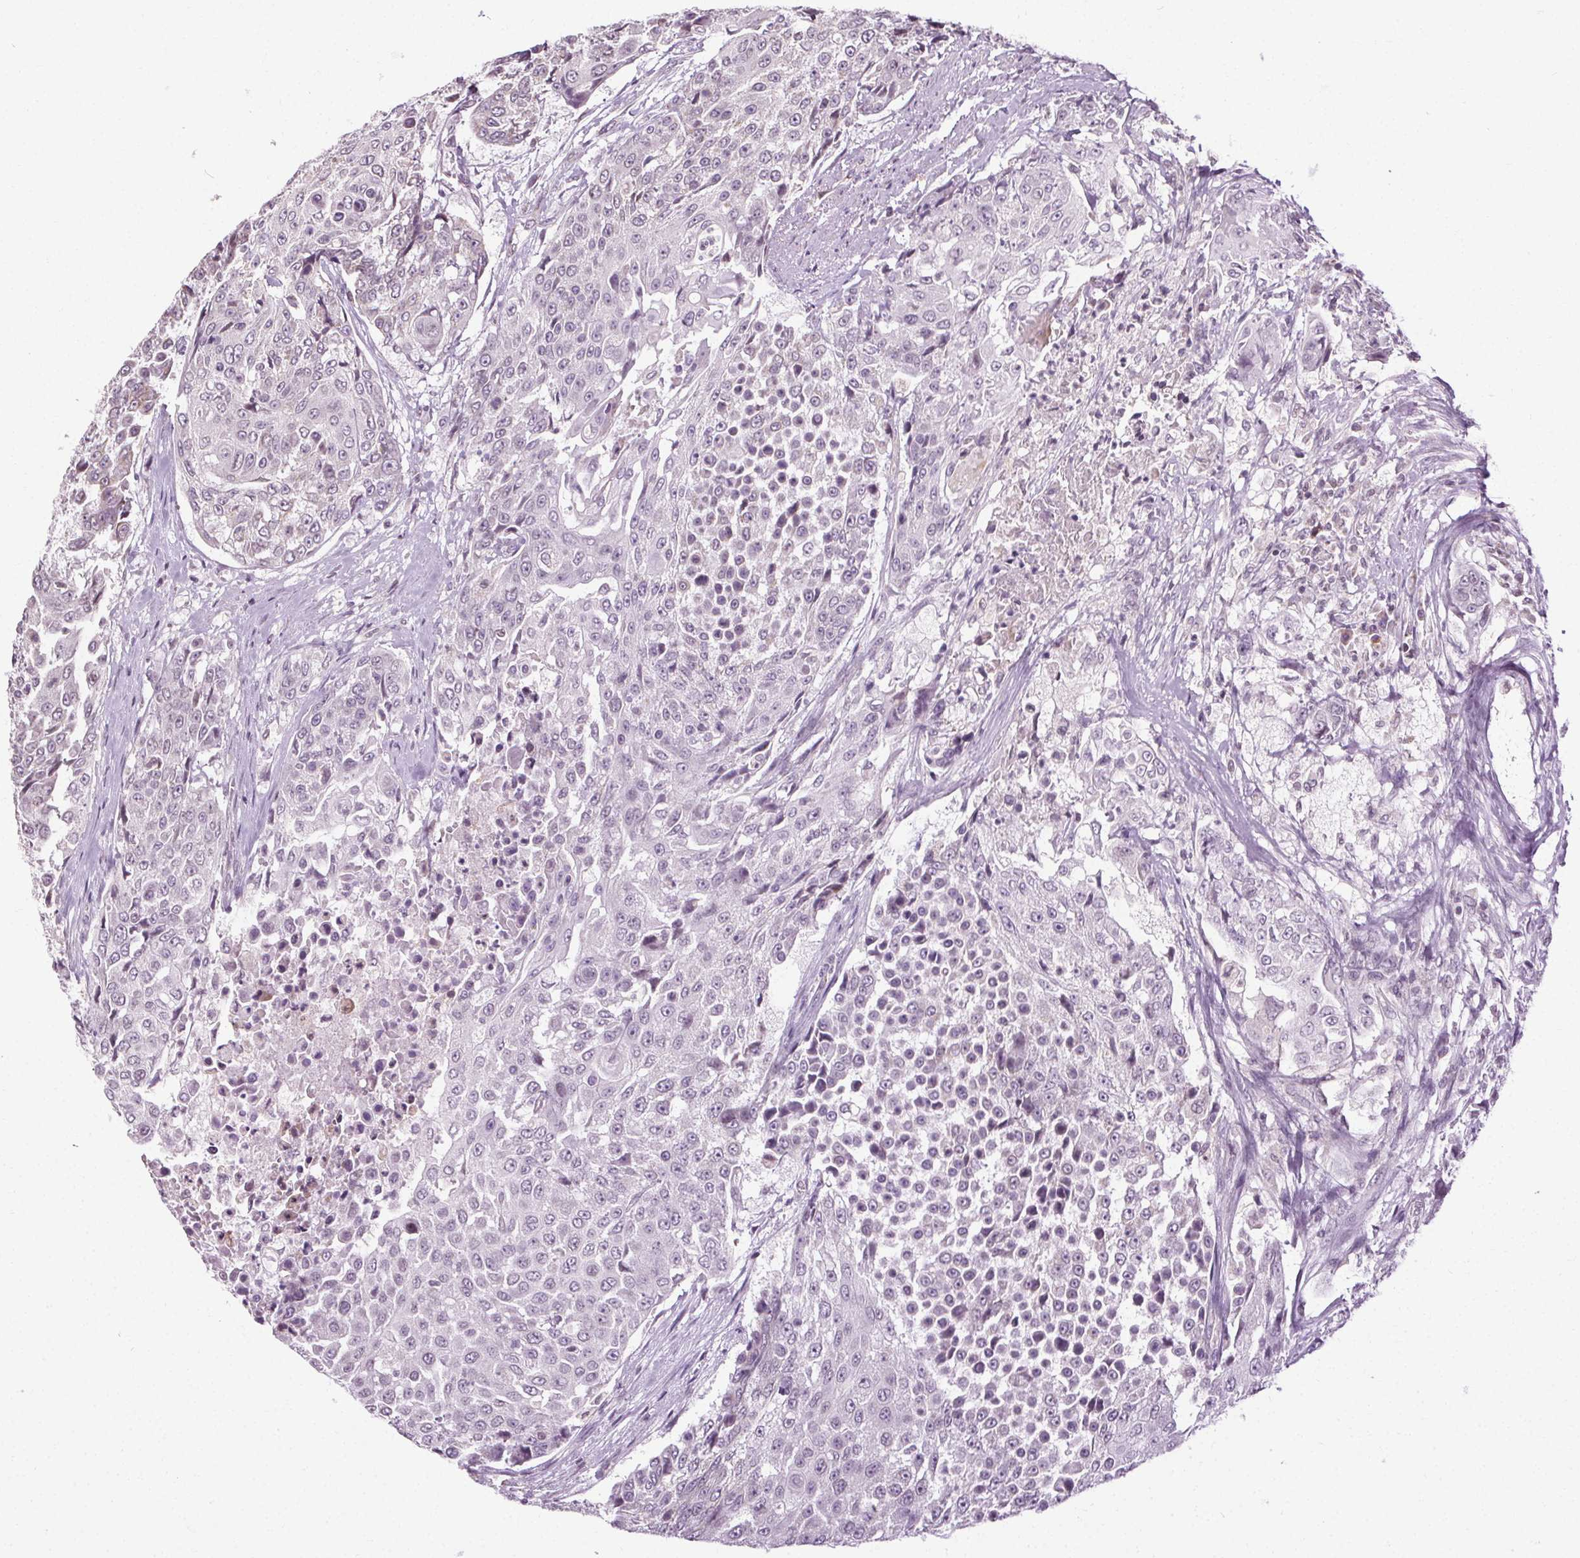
{"staining": {"intensity": "negative", "quantity": "none", "location": "none"}, "tissue": "urothelial cancer", "cell_type": "Tumor cells", "image_type": "cancer", "snomed": [{"axis": "morphology", "description": "Urothelial carcinoma, High grade"}, {"axis": "topography", "description": "Urinary bladder"}], "caption": "This is a image of immunohistochemistry staining of high-grade urothelial carcinoma, which shows no expression in tumor cells.", "gene": "LFNG", "patient": {"sex": "female", "age": 63}}